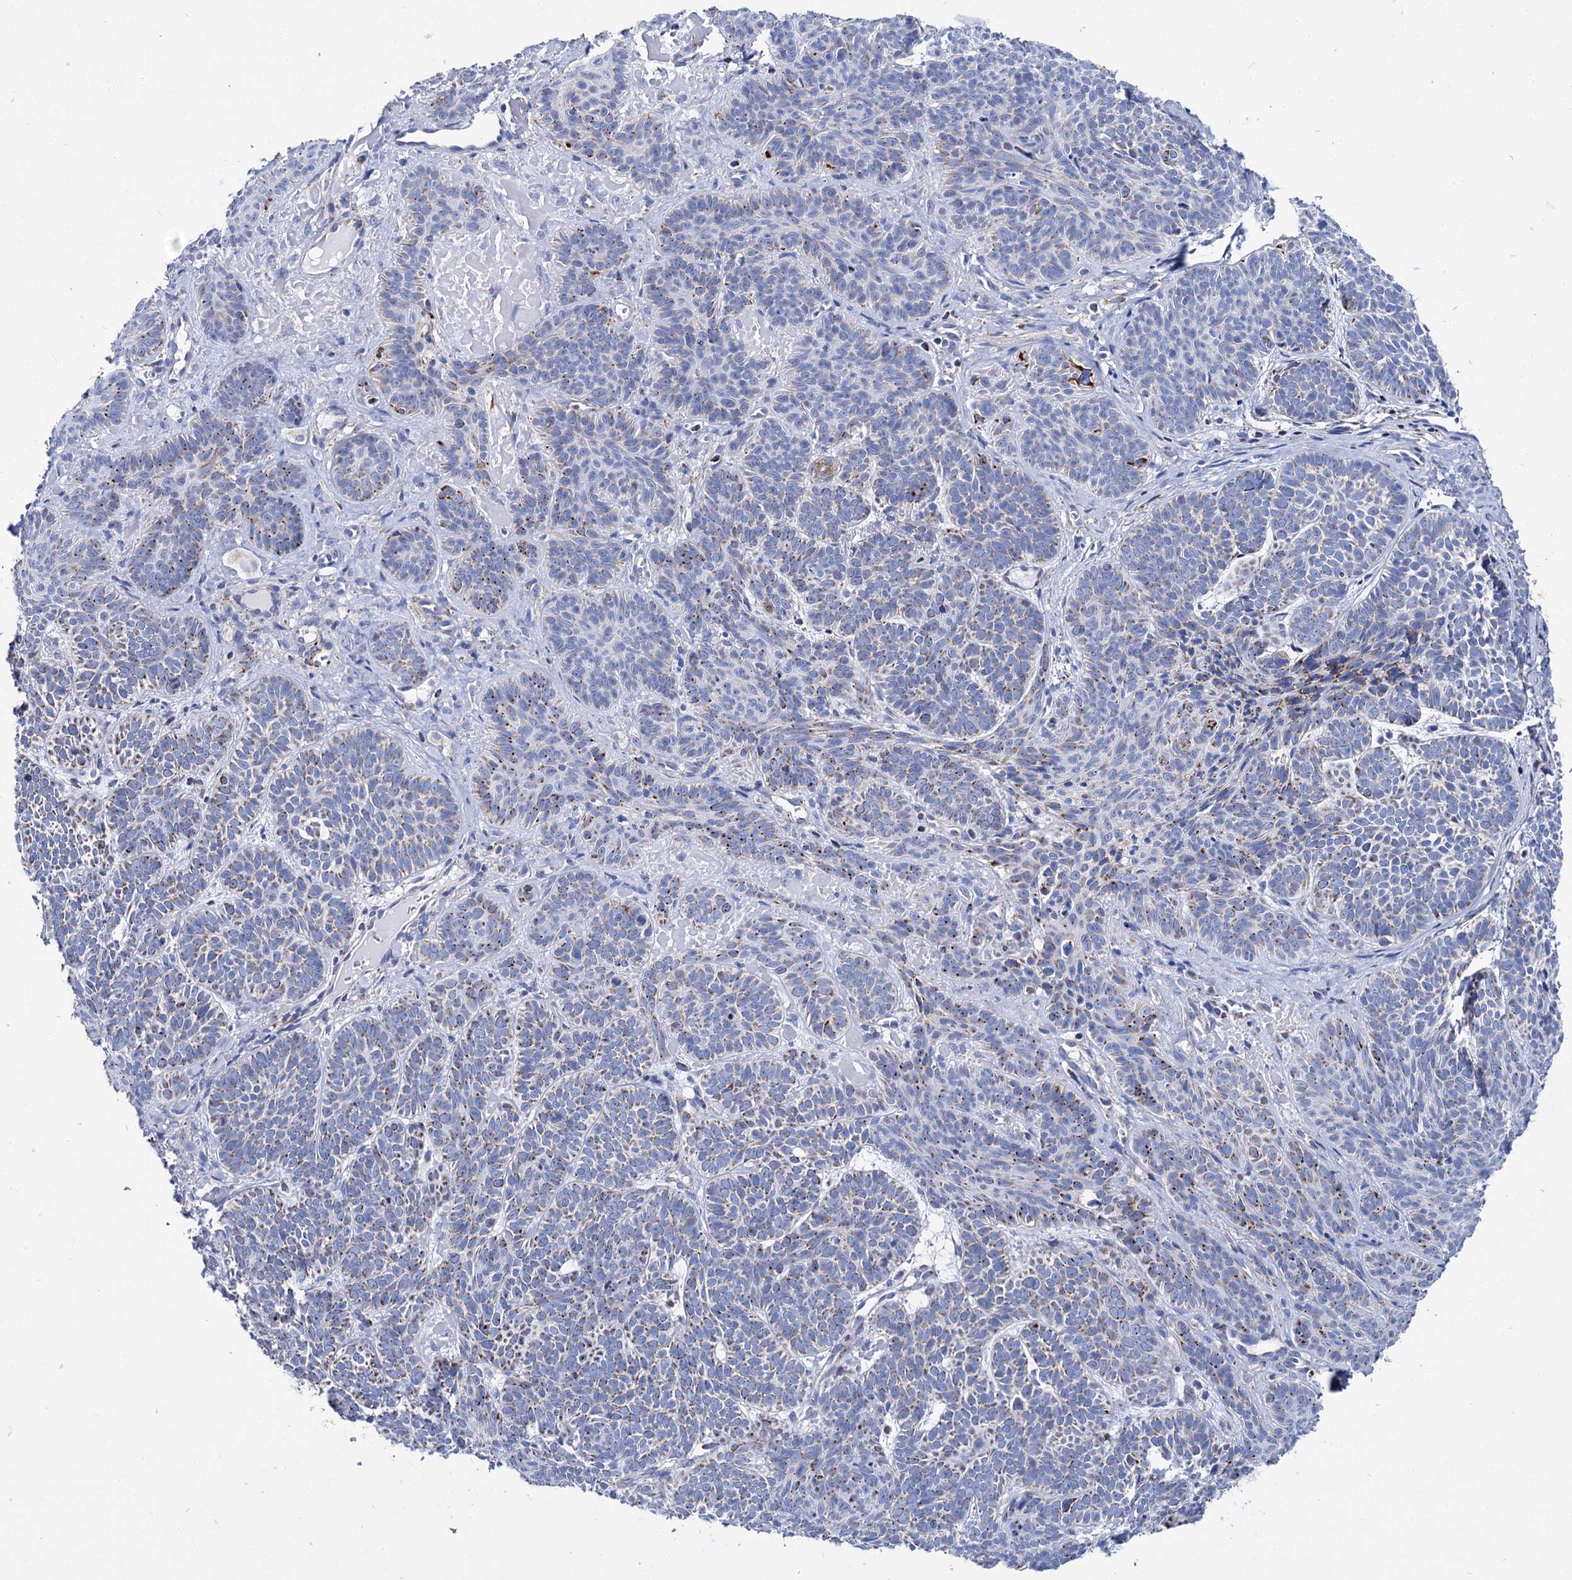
{"staining": {"intensity": "moderate", "quantity": "25%-75%", "location": "cytoplasmic/membranous"}, "tissue": "skin cancer", "cell_type": "Tumor cells", "image_type": "cancer", "snomed": [{"axis": "morphology", "description": "Basal cell carcinoma"}, {"axis": "topography", "description": "Skin"}], "caption": "An immunohistochemistry (IHC) micrograph of tumor tissue is shown. Protein staining in brown shows moderate cytoplasmic/membranous positivity in skin cancer (basal cell carcinoma) within tumor cells.", "gene": "UBASH3B", "patient": {"sex": "male", "age": 85}}